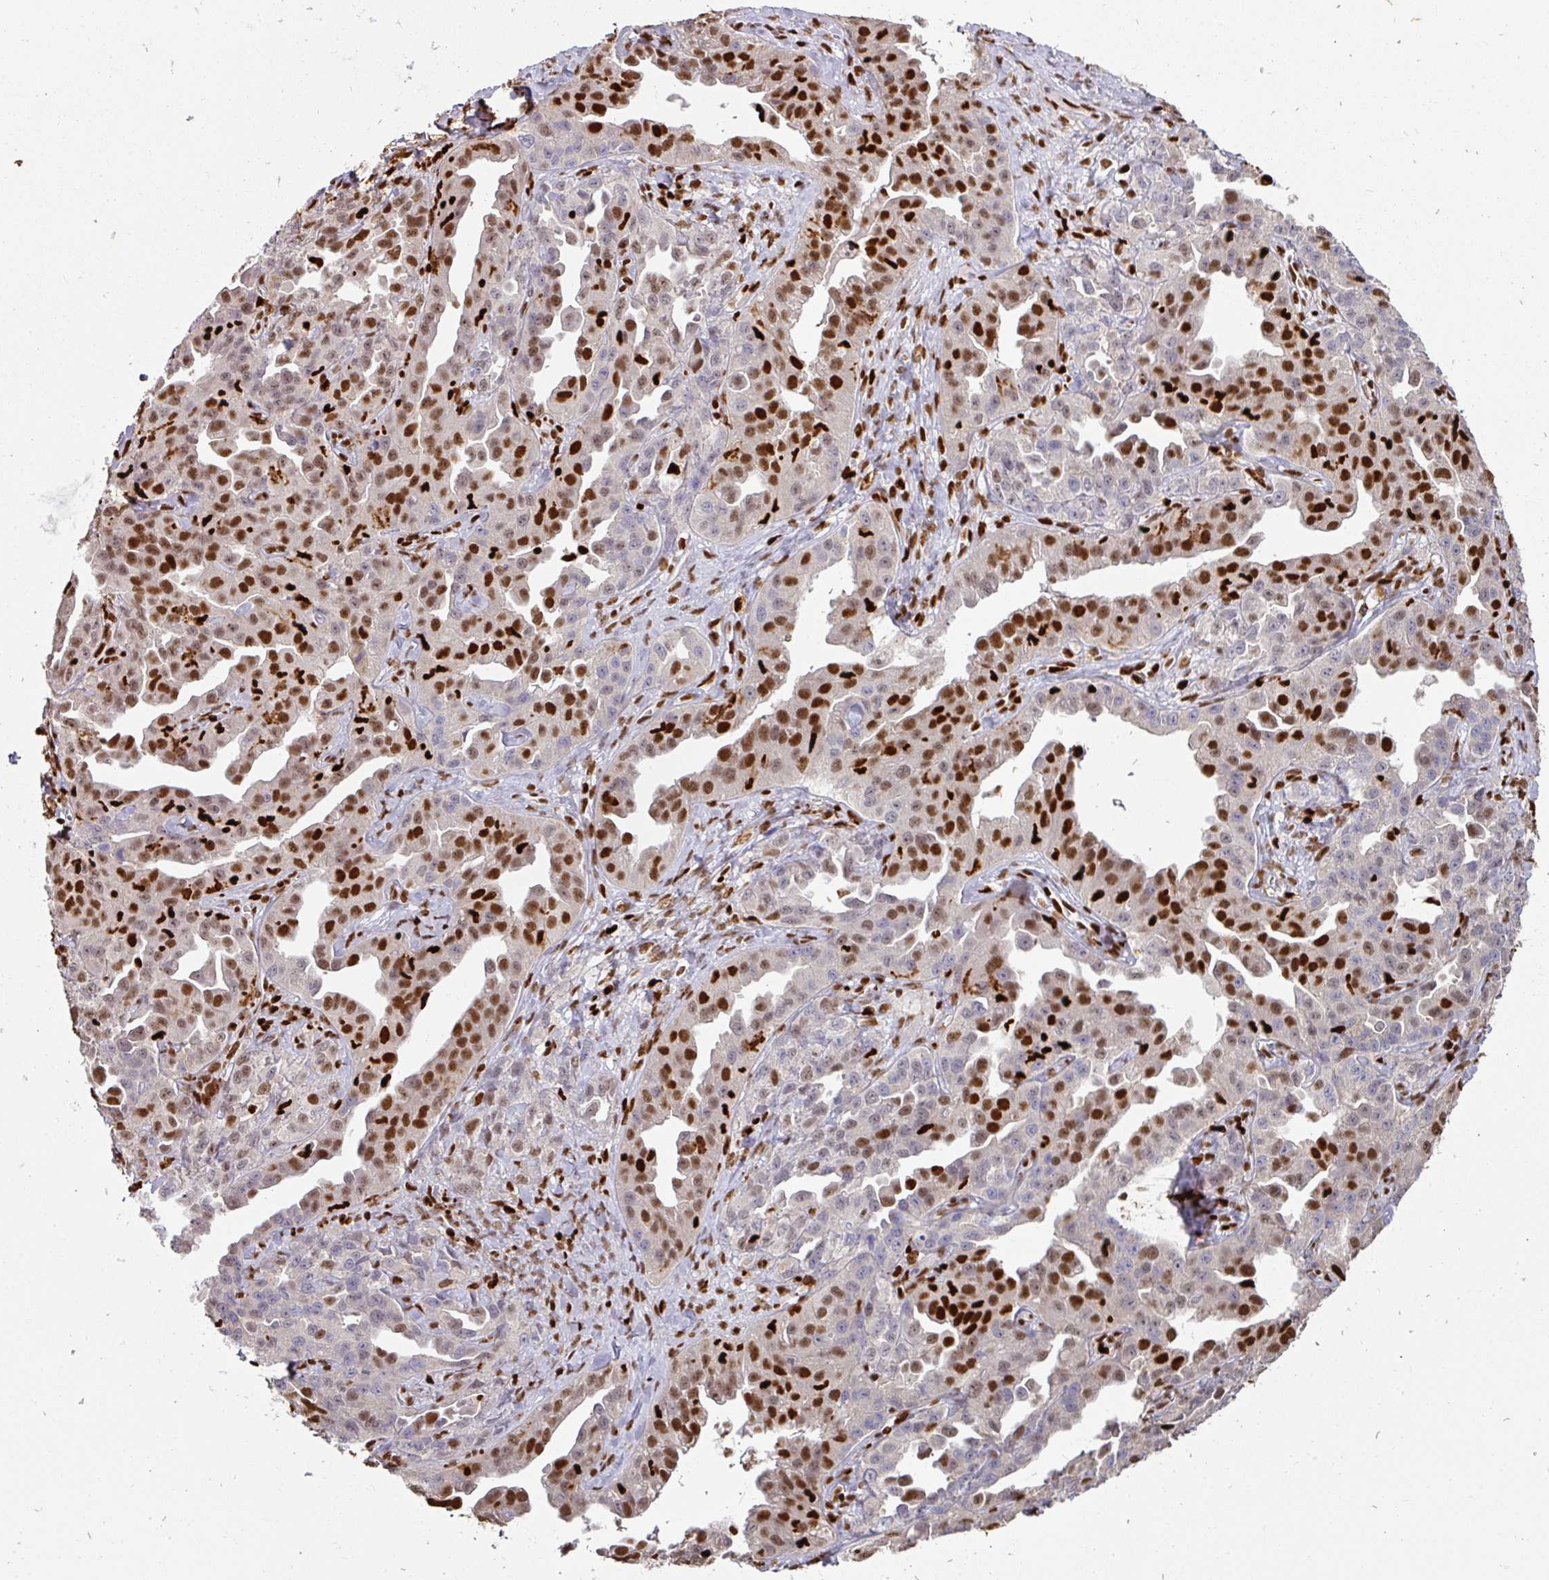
{"staining": {"intensity": "moderate", "quantity": ">75%", "location": "nuclear"}, "tissue": "ovarian cancer", "cell_type": "Tumor cells", "image_type": "cancer", "snomed": [{"axis": "morphology", "description": "Cystadenocarcinoma, serous, NOS"}, {"axis": "topography", "description": "Ovary"}], "caption": "Immunohistochemistry micrograph of ovarian cancer (serous cystadenocarcinoma) stained for a protein (brown), which exhibits medium levels of moderate nuclear positivity in approximately >75% of tumor cells.", "gene": "SAMHD1", "patient": {"sex": "female", "age": 75}}